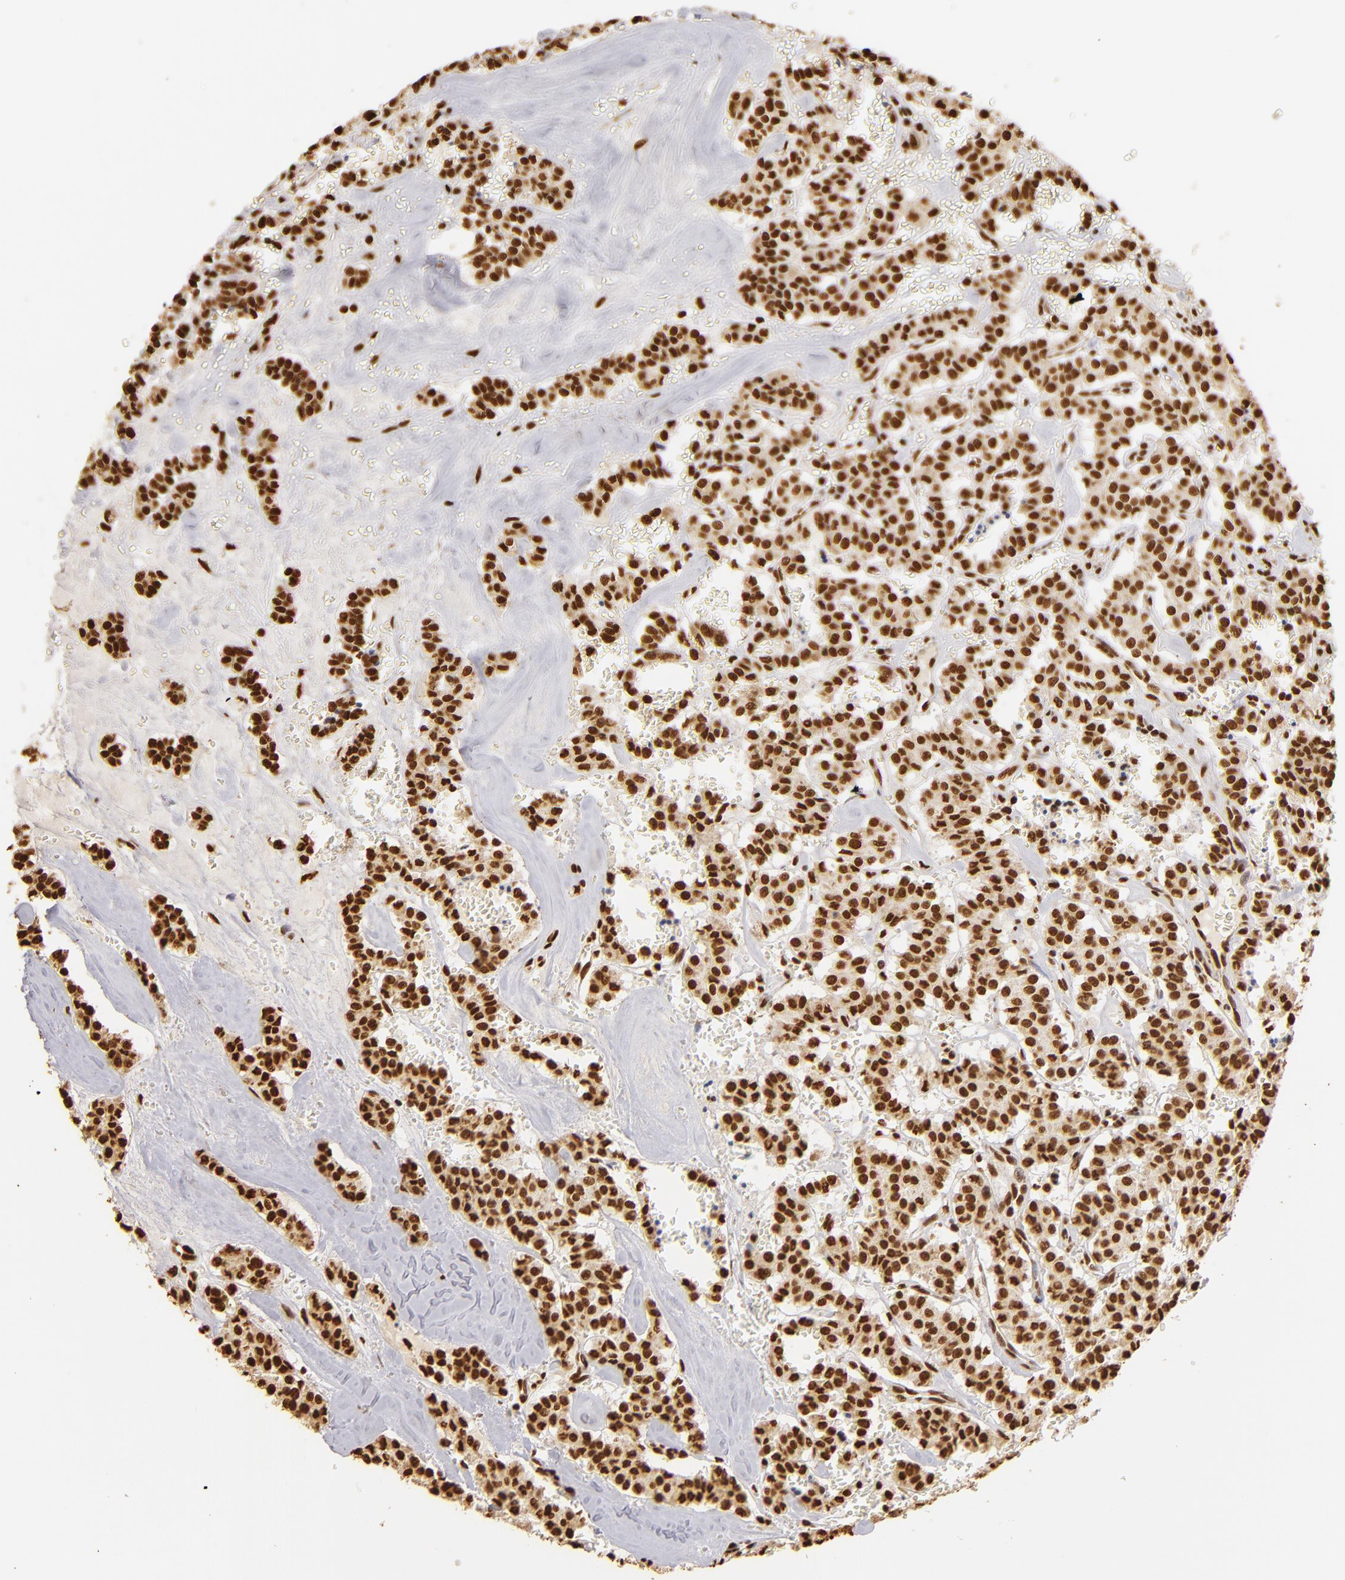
{"staining": {"intensity": "strong", "quantity": ">75%", "location": "nuclear"}, "tissue": "carcinoid", "cell_type": "Tumor cells", "image_type": "cancer", "snomed": [{"axis": "morphology", "description": "Carcinoid, malignant, NOS"}, {"axis": "topography", "description": "Bronchus"}], "caption": "Immunohistochemical staining of human carcinoid reveals strong nuclear protein expression in about >75% of tumor cells.", "gene": "ILF3", "patient": {"sex": "male", "age": 55}}